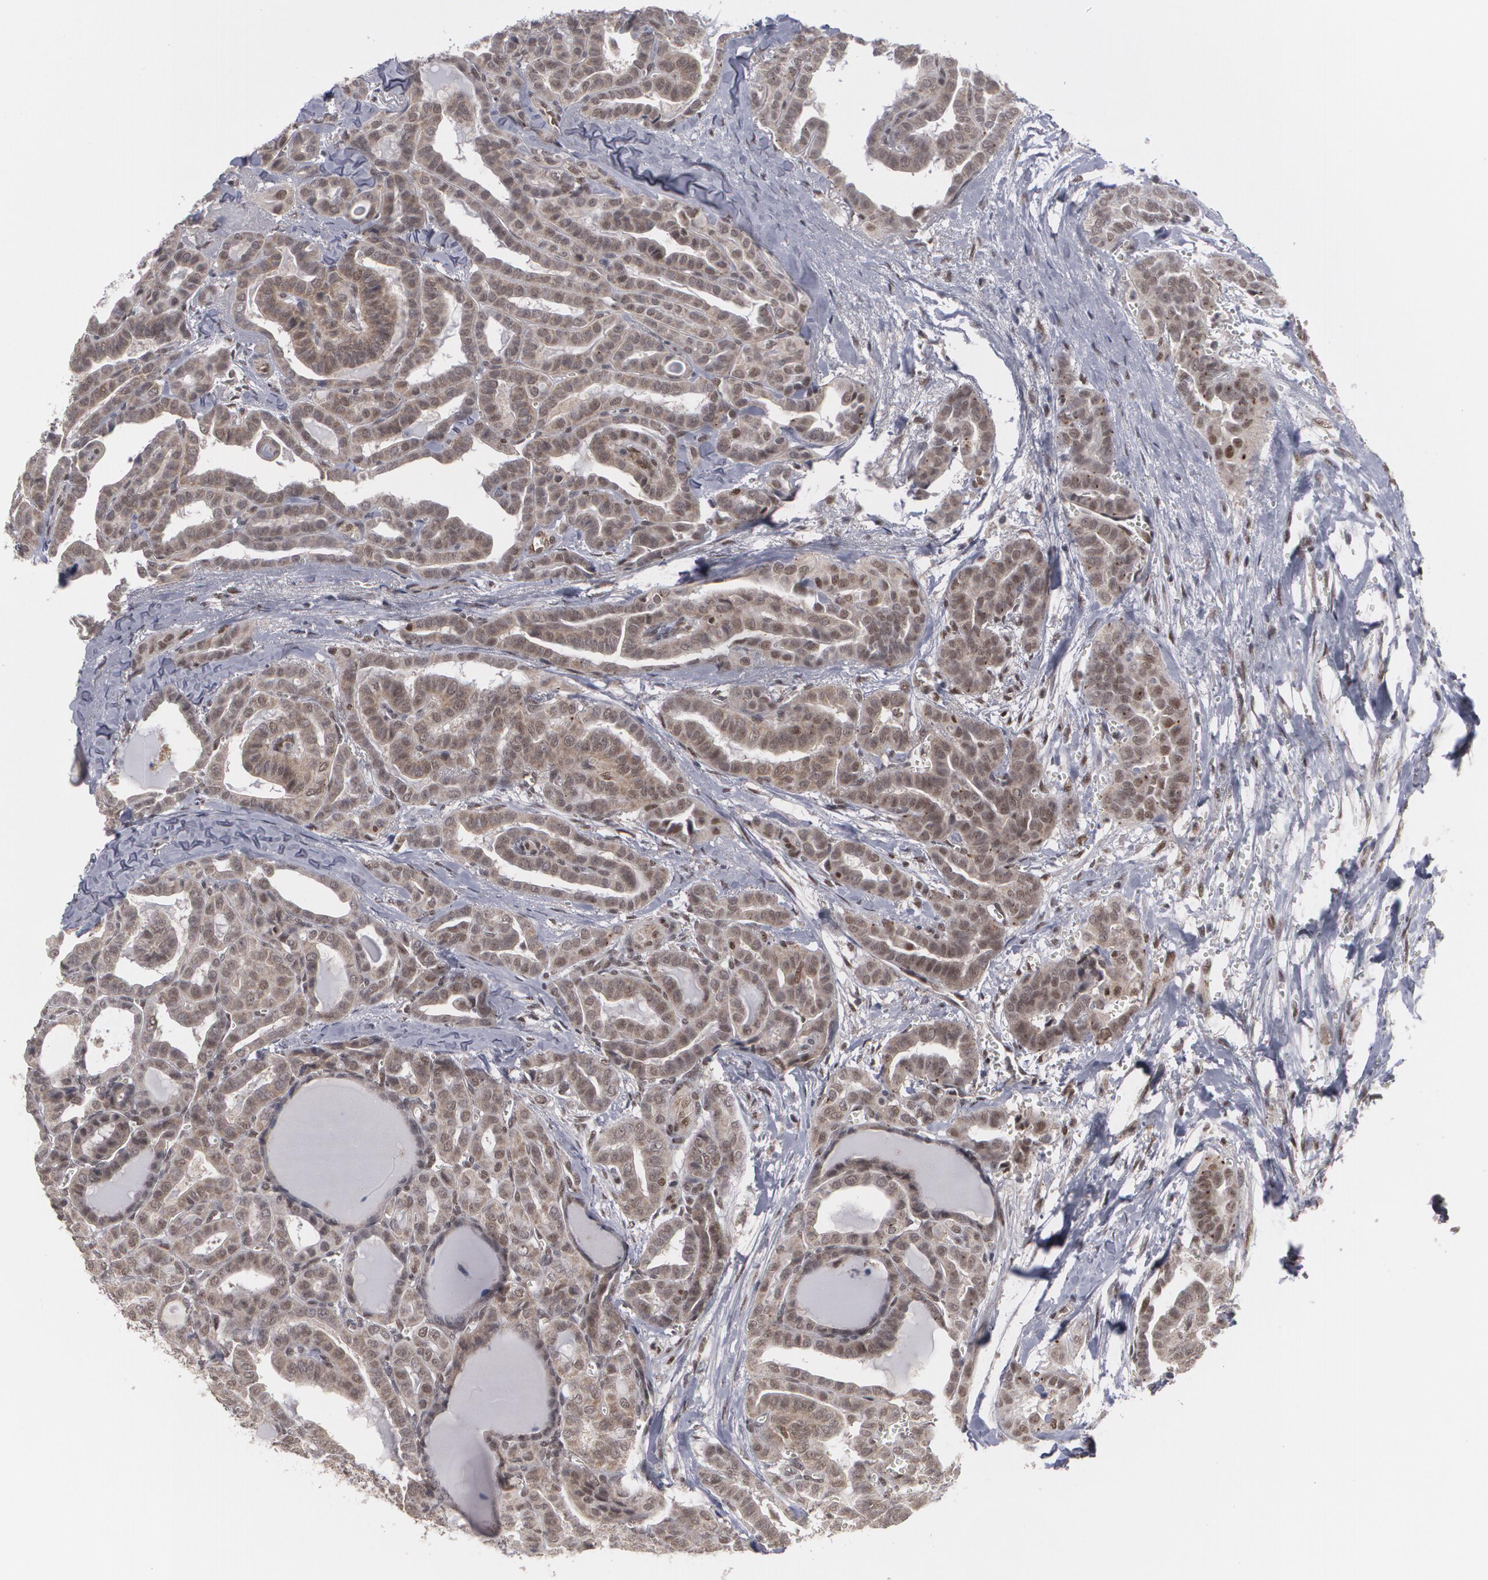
{"staining": {"intensity": "weak", "quantity": "25%-75%", "location": "nuclear"}, "tissue": "thyroid cancer", "cell_type": "Tumor cells", "image_type": "cancer", "snomed": [{"axis": "morphology", "description": "Carcinoma, NOS"}, {"axis": "topography", "description": "Thyroid gland"}], "caption": "Immunohistochemical staining of thyroid carcinoma shows low levels of weak nuclear protein staining in approximately 25%-75% of tumor cells.", "gene": "INTS6", "patient": {"sex": "female", "age": 91}}